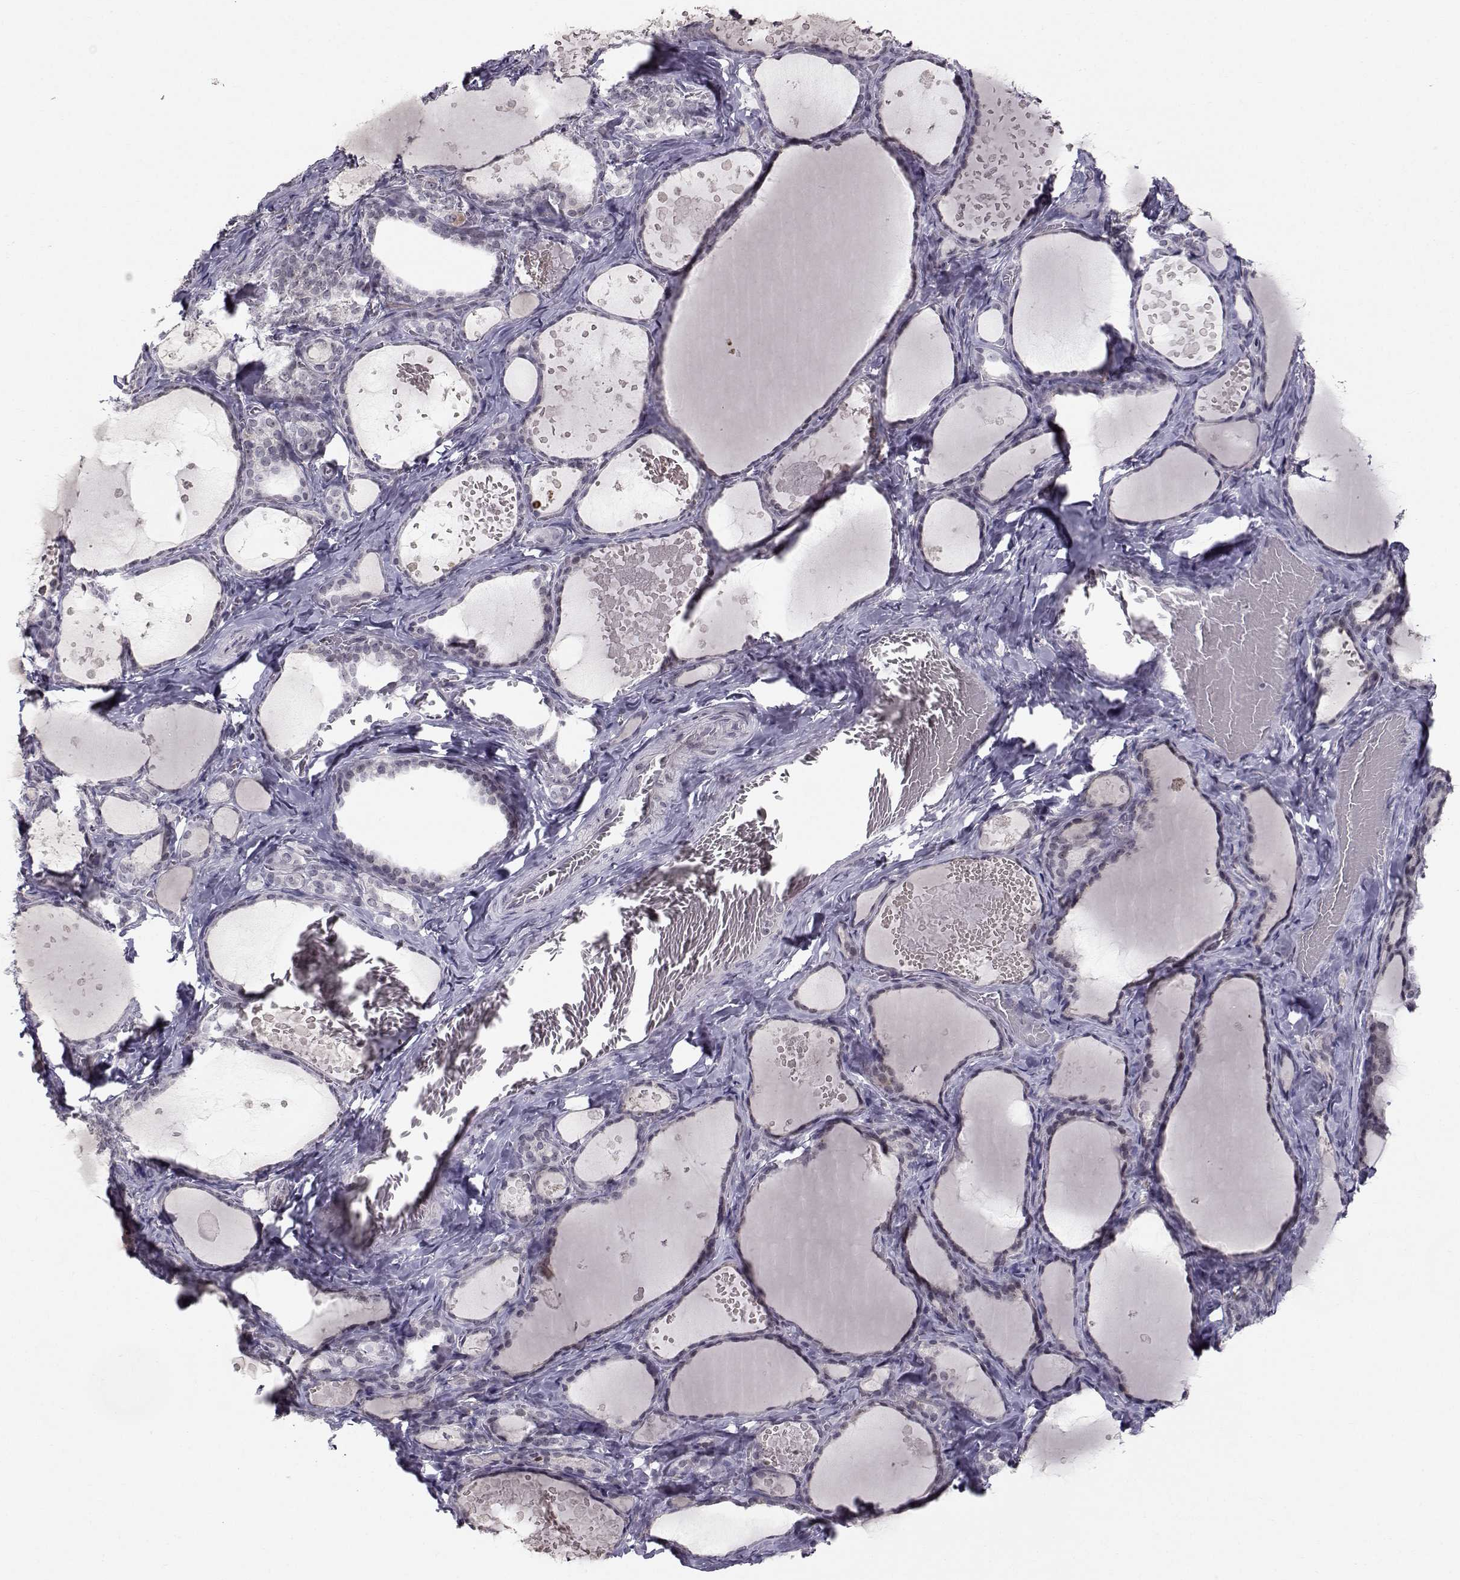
{"staining": {"intensity": "negative", "quantity": "none", "location": "none"}, "tissue": "thyroid gland", "cell_type": "Glandular cells", "image_type": "normal", "snomed": [{"axis": "morphology", "description": "Normal tissue, NOS"}, {"axis": "topography", "description": "Thyroid gland"}], "caption": "This is an IHC photomicrograph of unremarkable human thyroid gland. There is no expression in glandular cells.", "gene": "MARCHF4", "patient": {"sex": "female", "age": 56}}